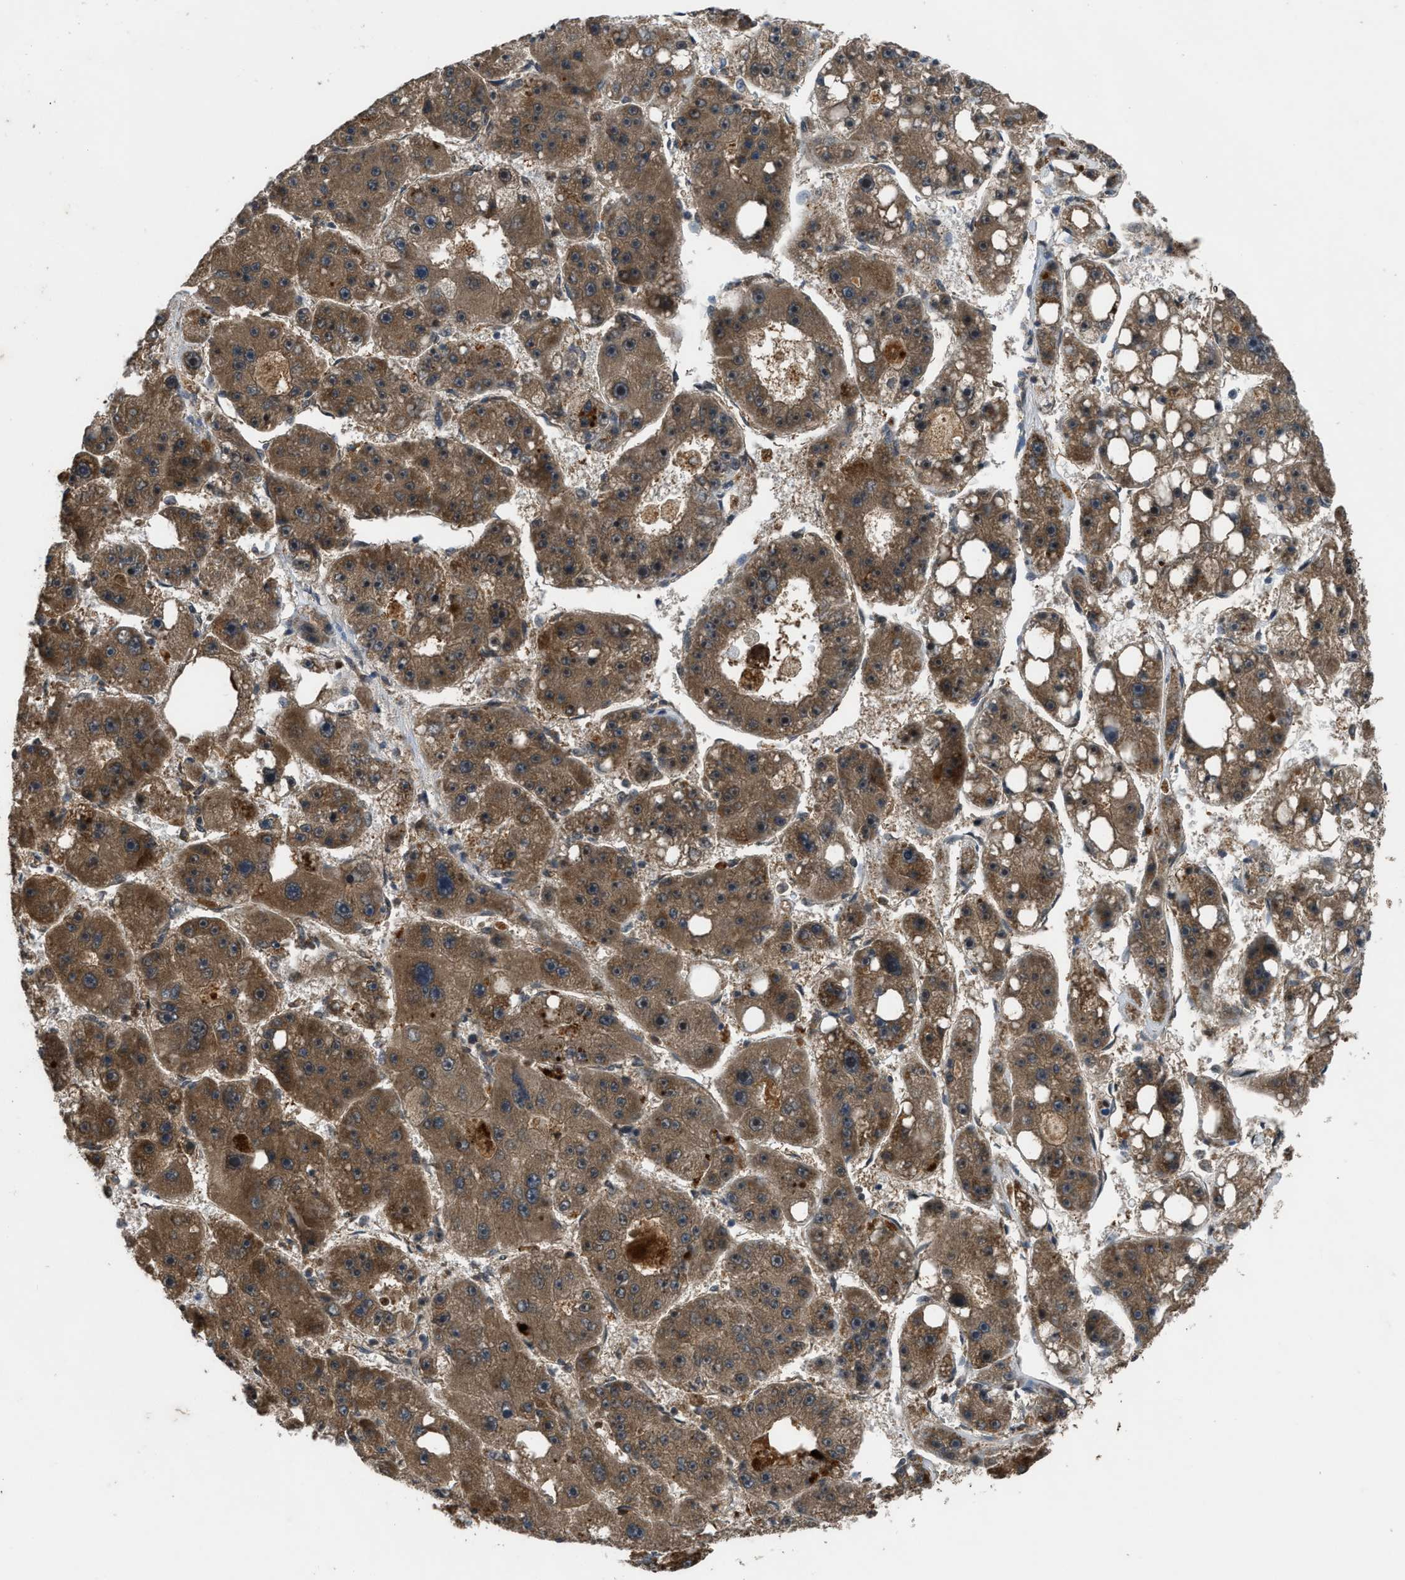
{"staining": {"intensity": "moderate", "quantity": ">75%", "location": "cytoplasmic/membranous"}, "tissue": "liver cancer", "cell_type": "Tumor cells", "image_type": "cancer", "snomed": [{"axis": "morphology", "description": "Carcinoma, Hepatocellular, NOS"}, {"axis": "topography", "description": "Liver"}], "caption": "The micrograph reveals immunohistochemical staining of liver hepatocellular carcinoma. There is moderate cytoplasmic/membranous expression is seen in about >75% of tumor cells.", "gene": "ETFB", "patient": {"sex": "female", "age": 61}}